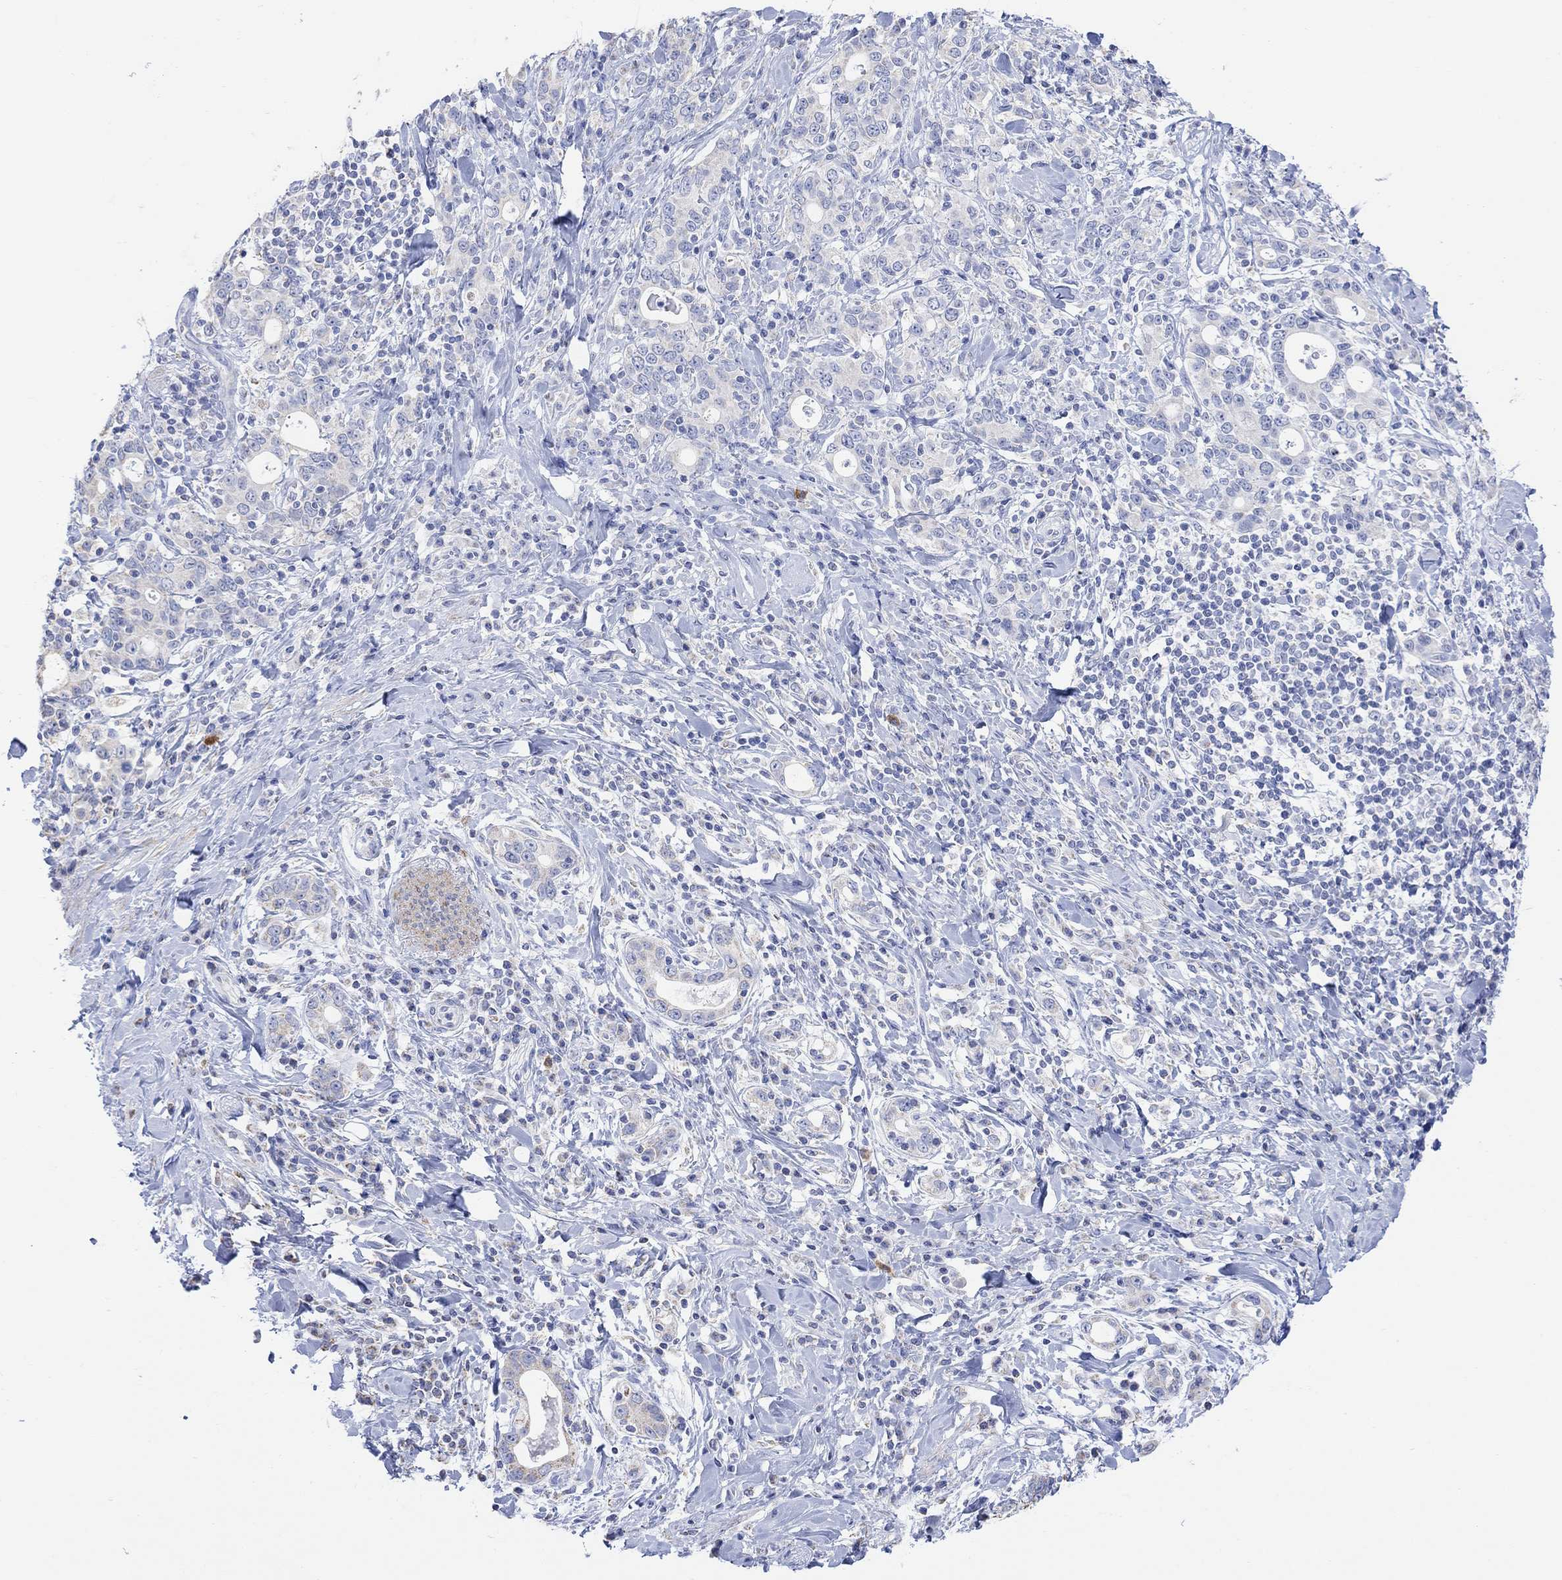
{"staining": {"intensity": "negative", "quantity": "none", "location": "none"}, "tissue": "stomach cancer", "cell_type": "Tumor cells", "image_type": "cancer", "snomed": [{"axis": "morphology", "description": "Adenocarcinoma, NOS"}, {"axis": "topography", "description": "Stomach"}], "caption": "Immunohistochemical staining of human stomach cancer (adenocarcinoma) exhibits no significant positivity in tumor cells.", "gene": "SYT12", "patient": {"sex": "male", "age": 79}}